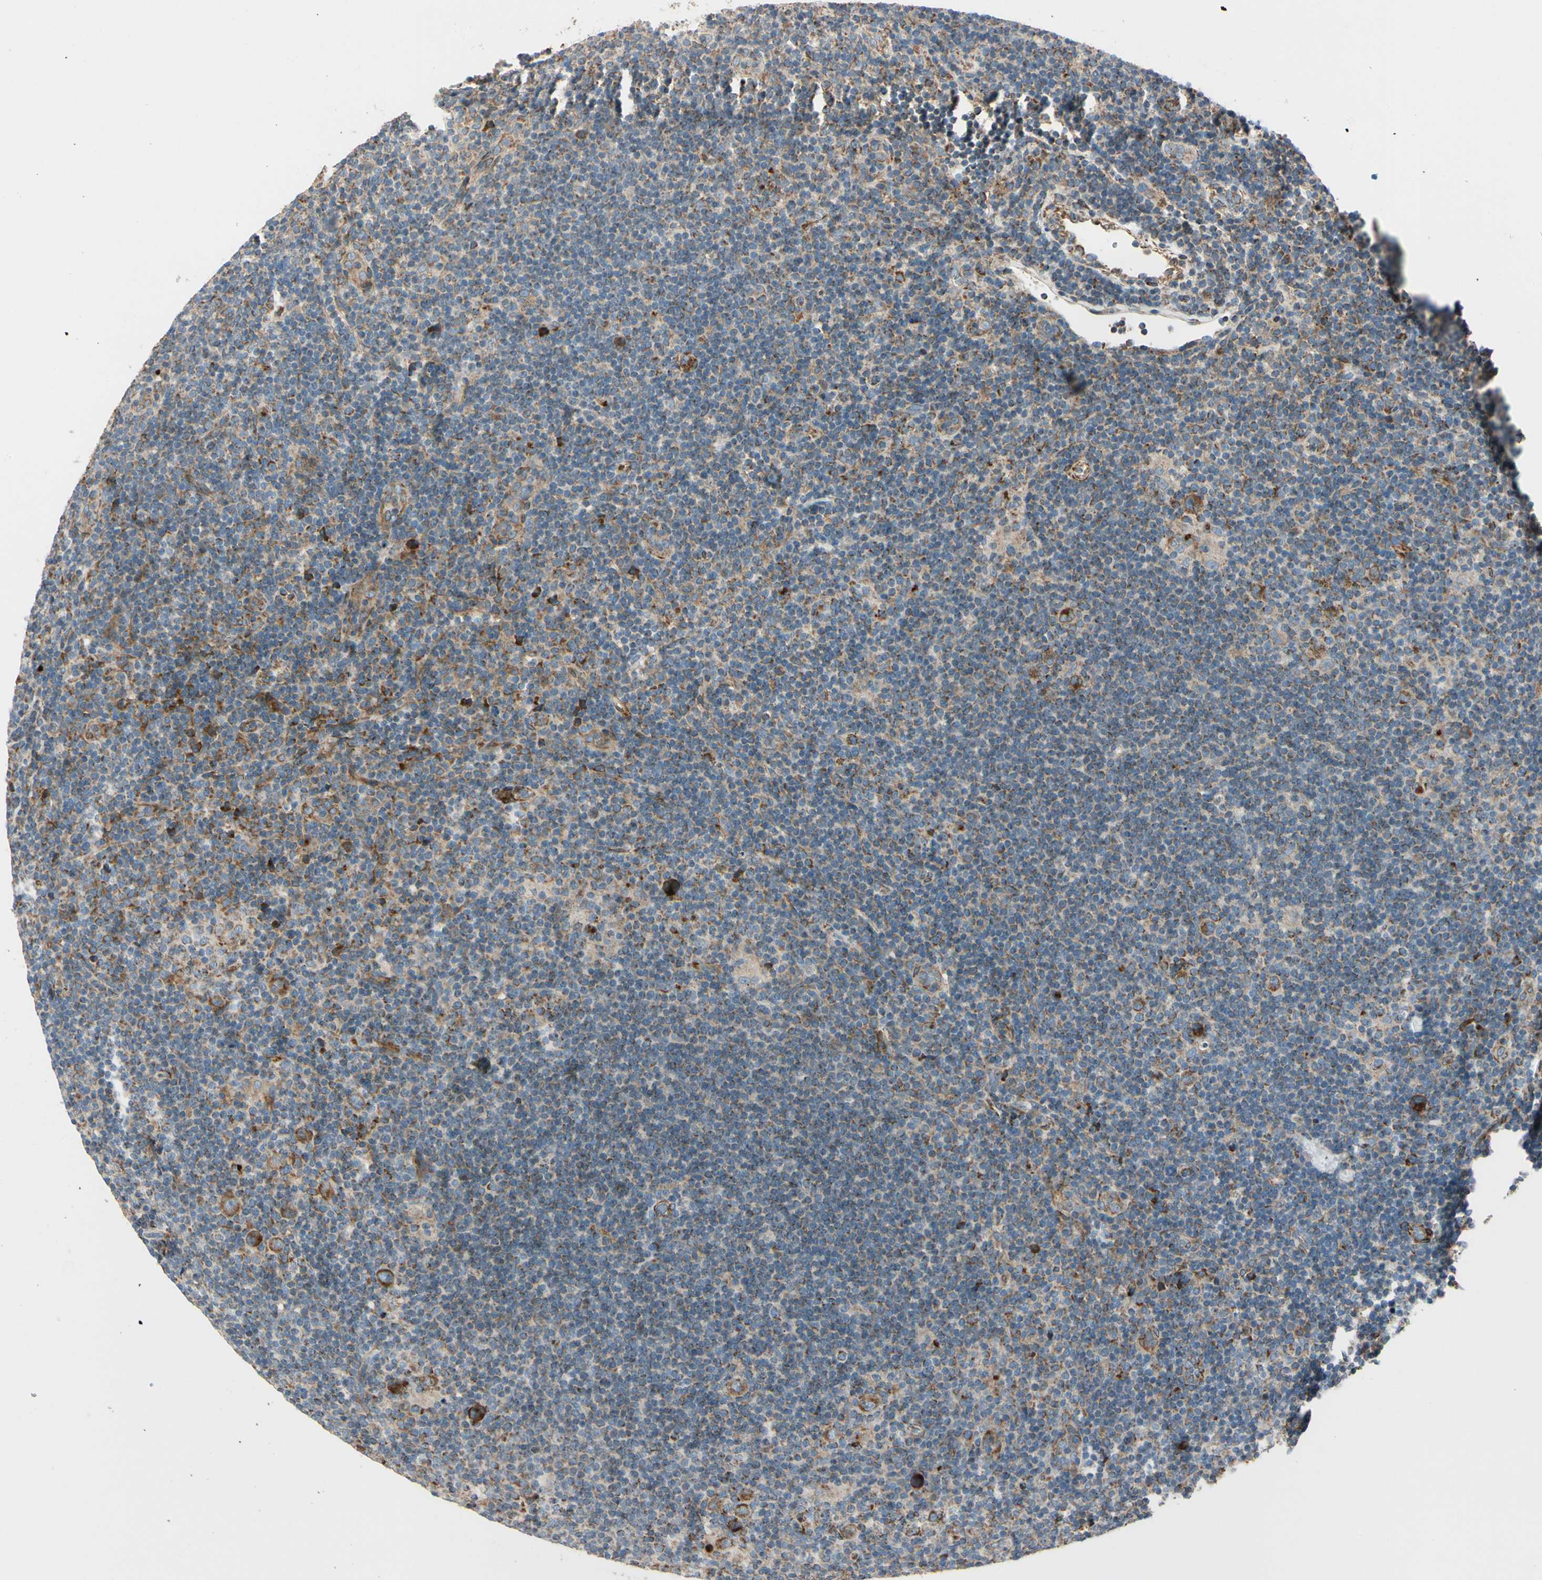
{"staining": {"intensity": "moderate", "quantity": "25%-75%", "location": "cytoplasmic/membranous"}, "tissue": "lymphoma", "cell_type": "Tumor cells", "image_type": "cancer", "snomed": [{"axis": "morphology", "description": "Hodgkin's disease, NOS"}, {"axis": "topography", "description": "Lymph node"}], "caption": "Lymphoma stained with a brown dye shows moderate cytoplasmic/membranous positive expression in about 25%-75% of tumor cells.", "gene": "MRPL9", "patient": {"sex": "female", "age": 57}}